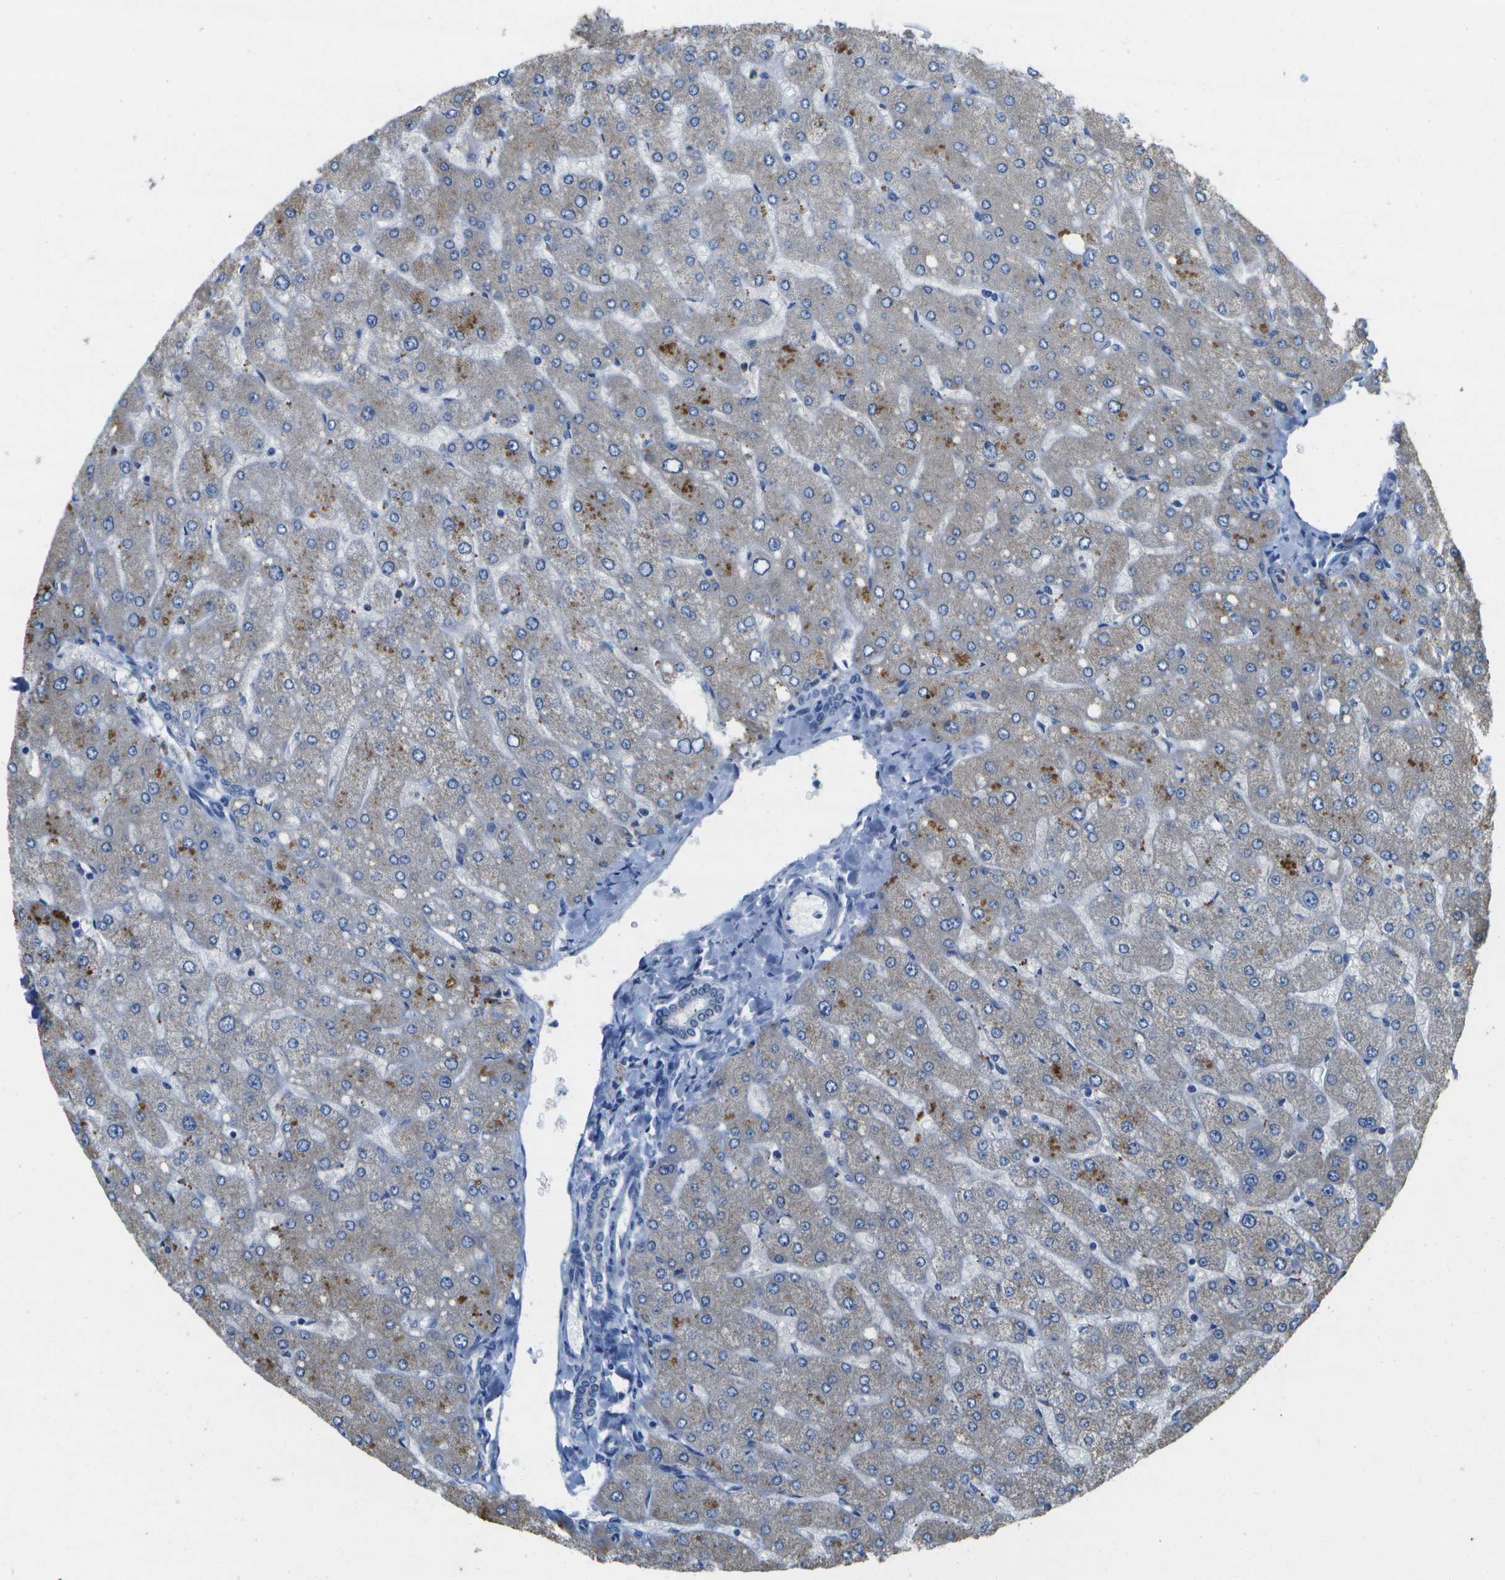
{"staining": {"intensity": "negative", "quantity": "none", "location": "none"}, "tissue": "liver", "cell_type": "Cholangiocytes", "image_type": "normal", "snomed": [{"axis": "morphology", "description": "Normal tissue, NOS"}, {"axis": "topography", "description": "Liver"}], "caption": "Image shows no significant protein expression in cholangiocytes of benign liver. (Stains: DAB IHC with hematoxylin counter stain, Microscopy: brightfield microscopy at high magnification).", "gene": "DSE", "patient": {"sex": "male", "age": 55}}